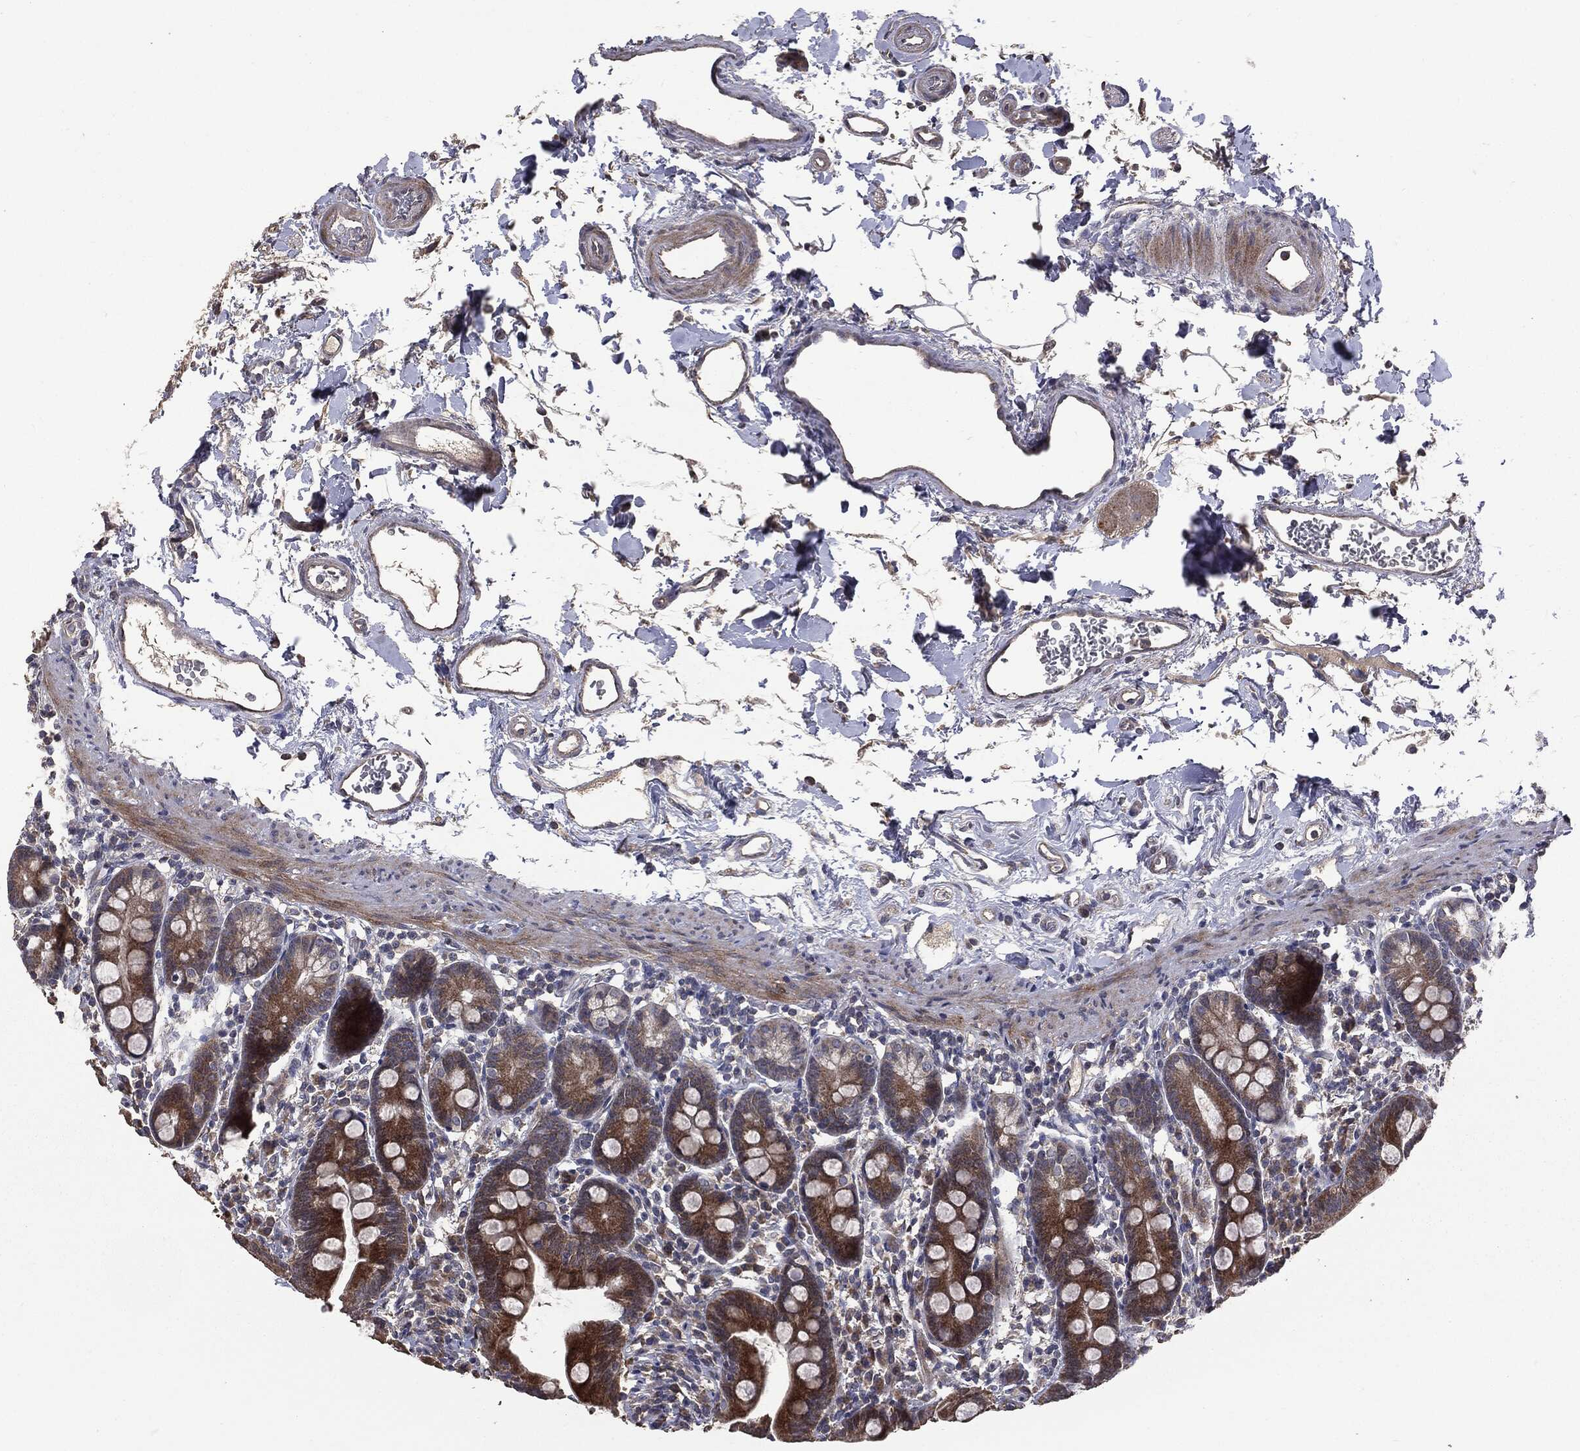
{"staining": {"intensity": "strong", "quantity": "25%-75%", "location": "cytoplasmic/membranous"}, "tissue": "small intestine", "cell_type": "Glandular cells", "image_type": "normal", "snomed": [{"axis": "morphology", "description": "Normal tissue, NOS"}, {"axis": "topography", "description": "Small intestine"}], "caption": "This photomicrograph reveals normal small intestine stained with immunohistochemistry to label a protein in brown. The cytoplasmic/membranous of glandular cells show strong positivity for the protein. Nuclei are counter-stained blue.", "gene": "MTOR", "patient": {"sex": "female", "age": 44}}